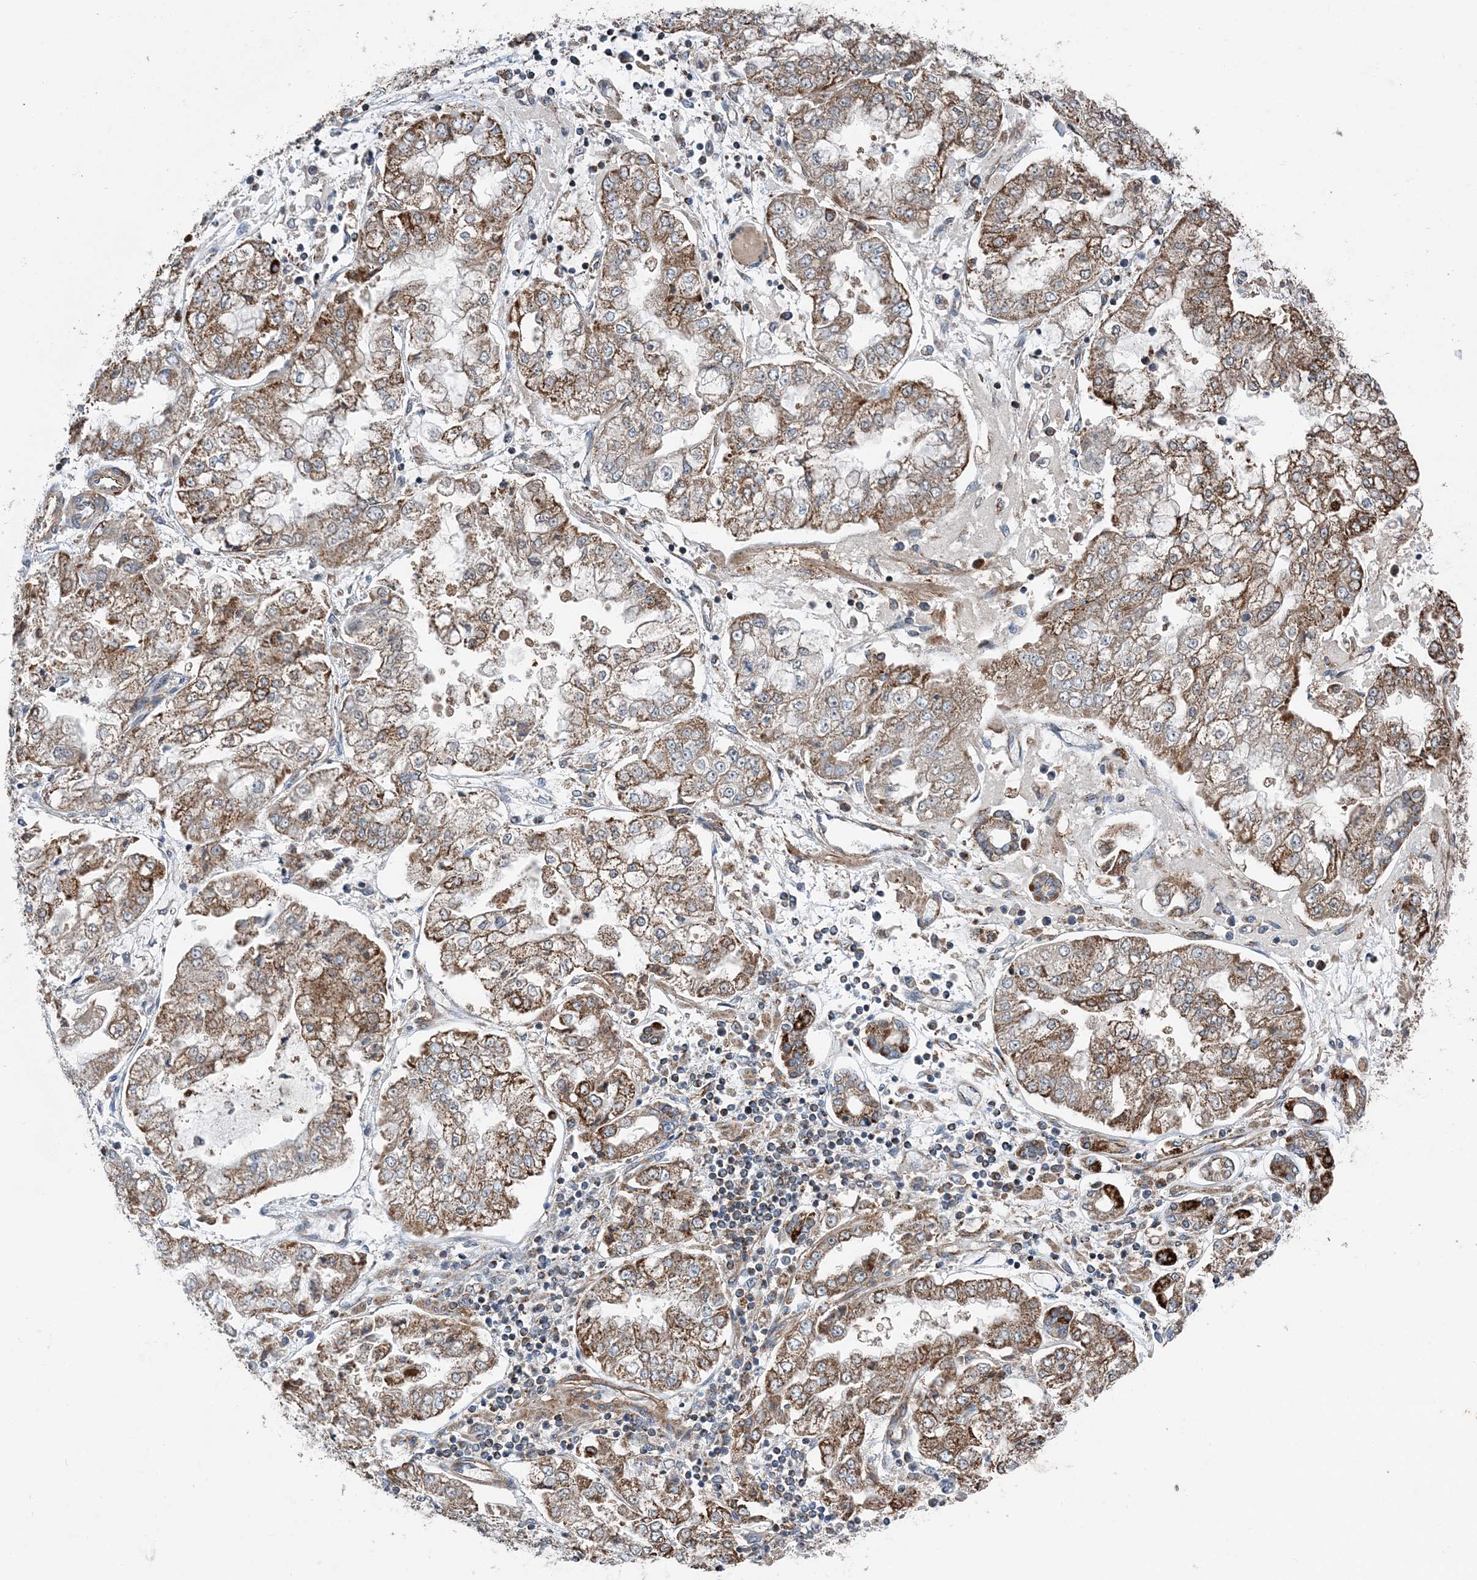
{"staining": {"intensity": "moderate", "quantity": ">75%", "location": "cytoplasmic/membranous"}, "tissue": "stomach cancer", "cell_type": "Tumor cells", "image_type": "cancer", "snomed": [{"axis": "morphology", "description": "Adenocarcinoma, NOS"}, {"axis": "topography", "description": "Stomach"}], "caption": "Immunohistochemical staining of adenocarcinoma (stomach) demonstrates moderate cytoplasmic/membranous protein staining in approximately >75% of tumor cells.", "gene": "SPRY2", "patient": {"sex": "male", "age": 76}}